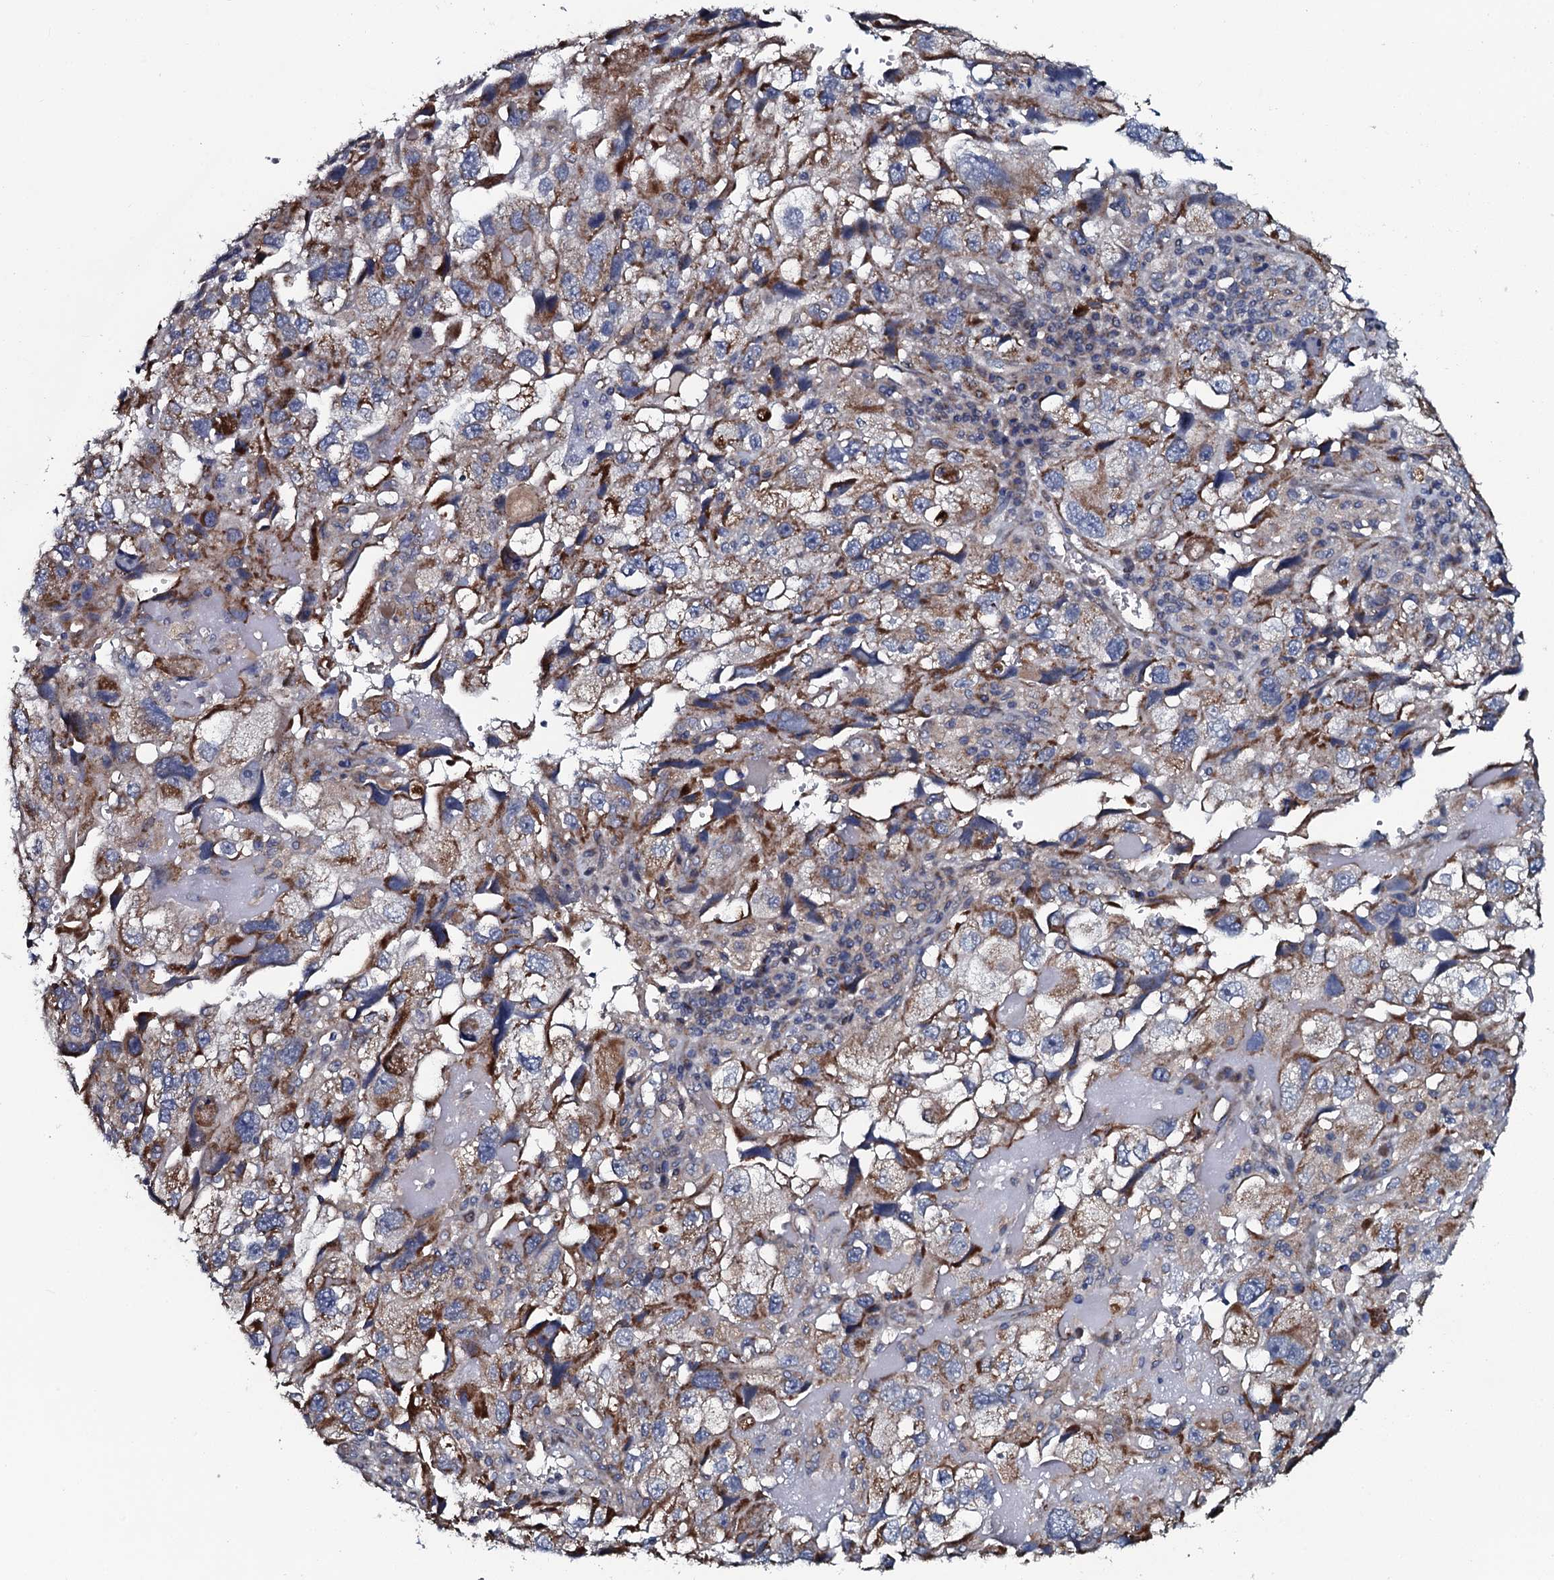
{"staining": {"intensity": "moderate", "quantity": "25%-75%", "location": "cytoplasmic/membranous"}, "tissue": "endometrial cancer", "cell_type": "Tumor cells", "image_type": "cancer", "snomed": [{"axis": "morphology", "description": "Adenocarcinoma, NOS"}, {"axis": "topography", "description": "Endometrium"}], "caption": "This is a histology image of immunohistochemistry (IHC) staining of endometrial cancer, which shows moderate positivity in the cytoplasmic/membranous of tumor cells.", "gene": "KCTD4", "patient": {"sex": "female", "age": 49}}